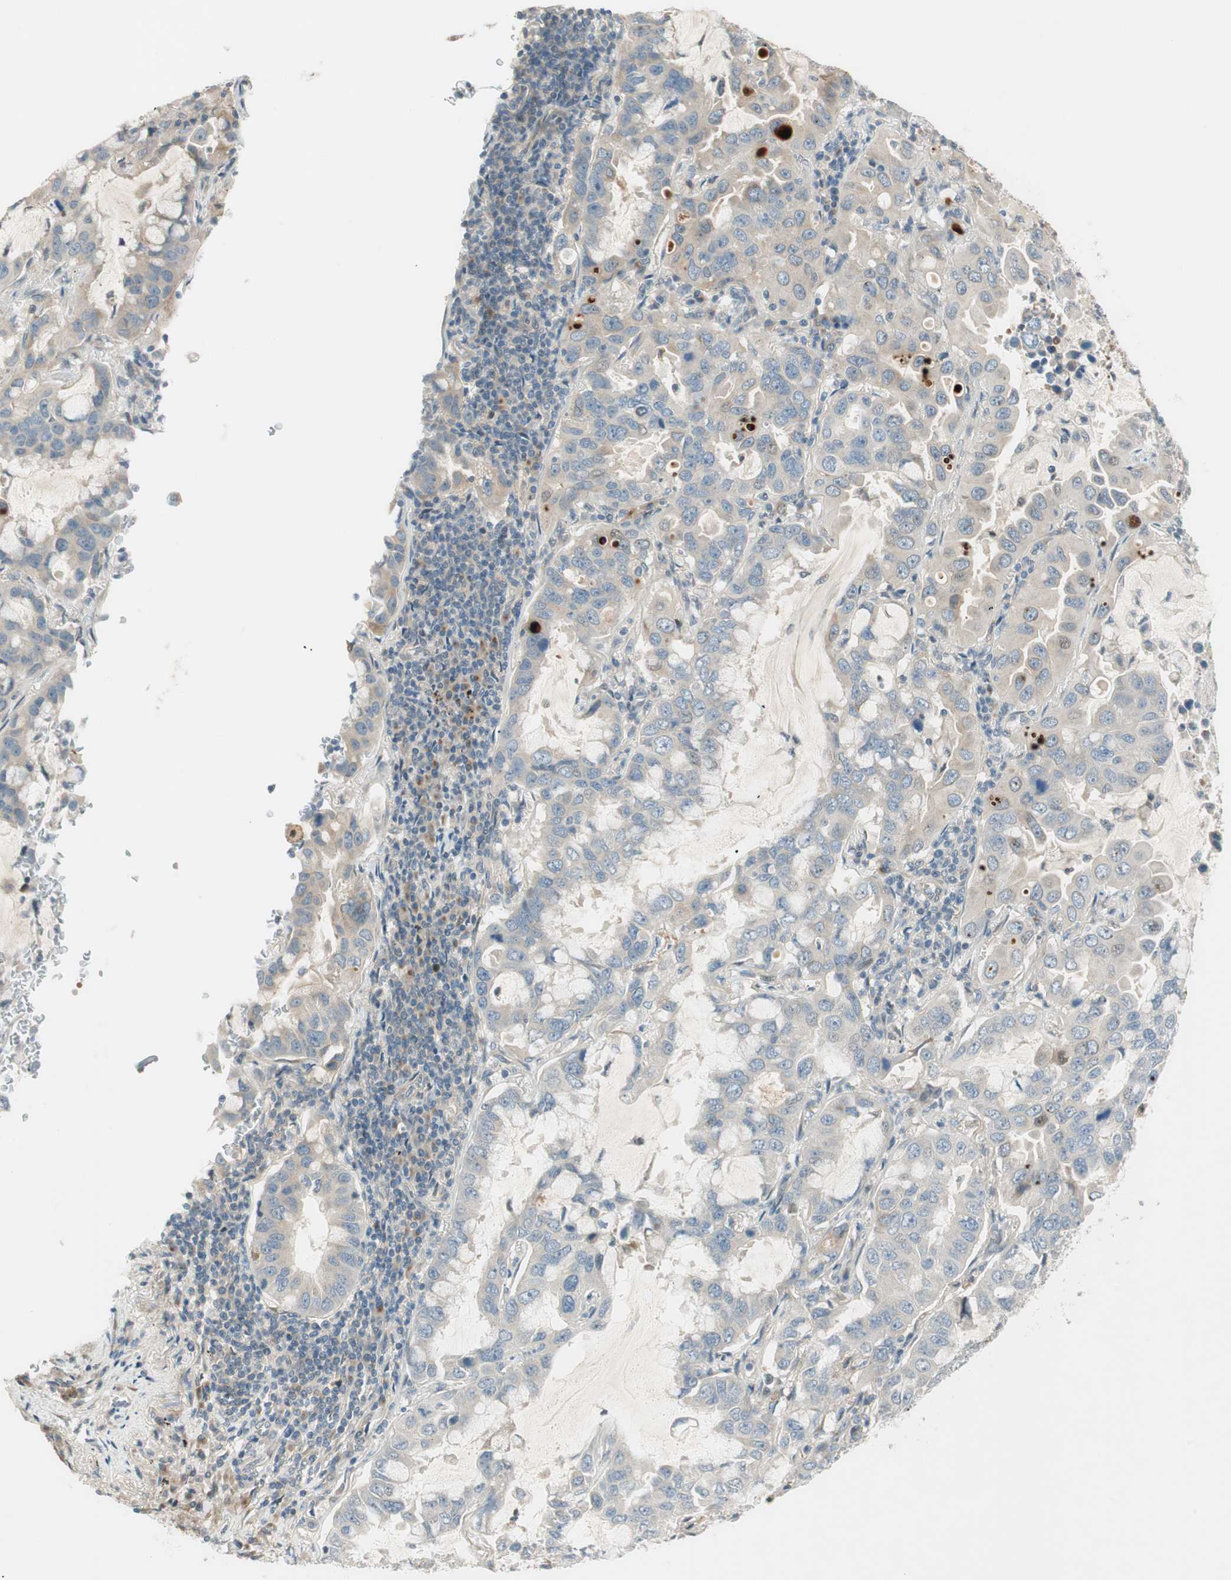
{"staining": {"intensity": "weak", "quantity": "25%-75%", "location": "cytoplasmic/membranous"}, "tissue": "lung cancer", "cell_type": "Tumor cells", "image_type": "cancer", "snomed": [{"axis": "morphology", "description": "Adenocarcinoma, NOS"}, {"axis": "topography", "description": "Lung"}], "caption": "Protein staining of lung cancer tissue displays weak cytoplasmic/membranous positivity in about 25%-75% of tumor cells.", "gene": "CGRRF1", "patient": {"sex": "male", "age": 64}}